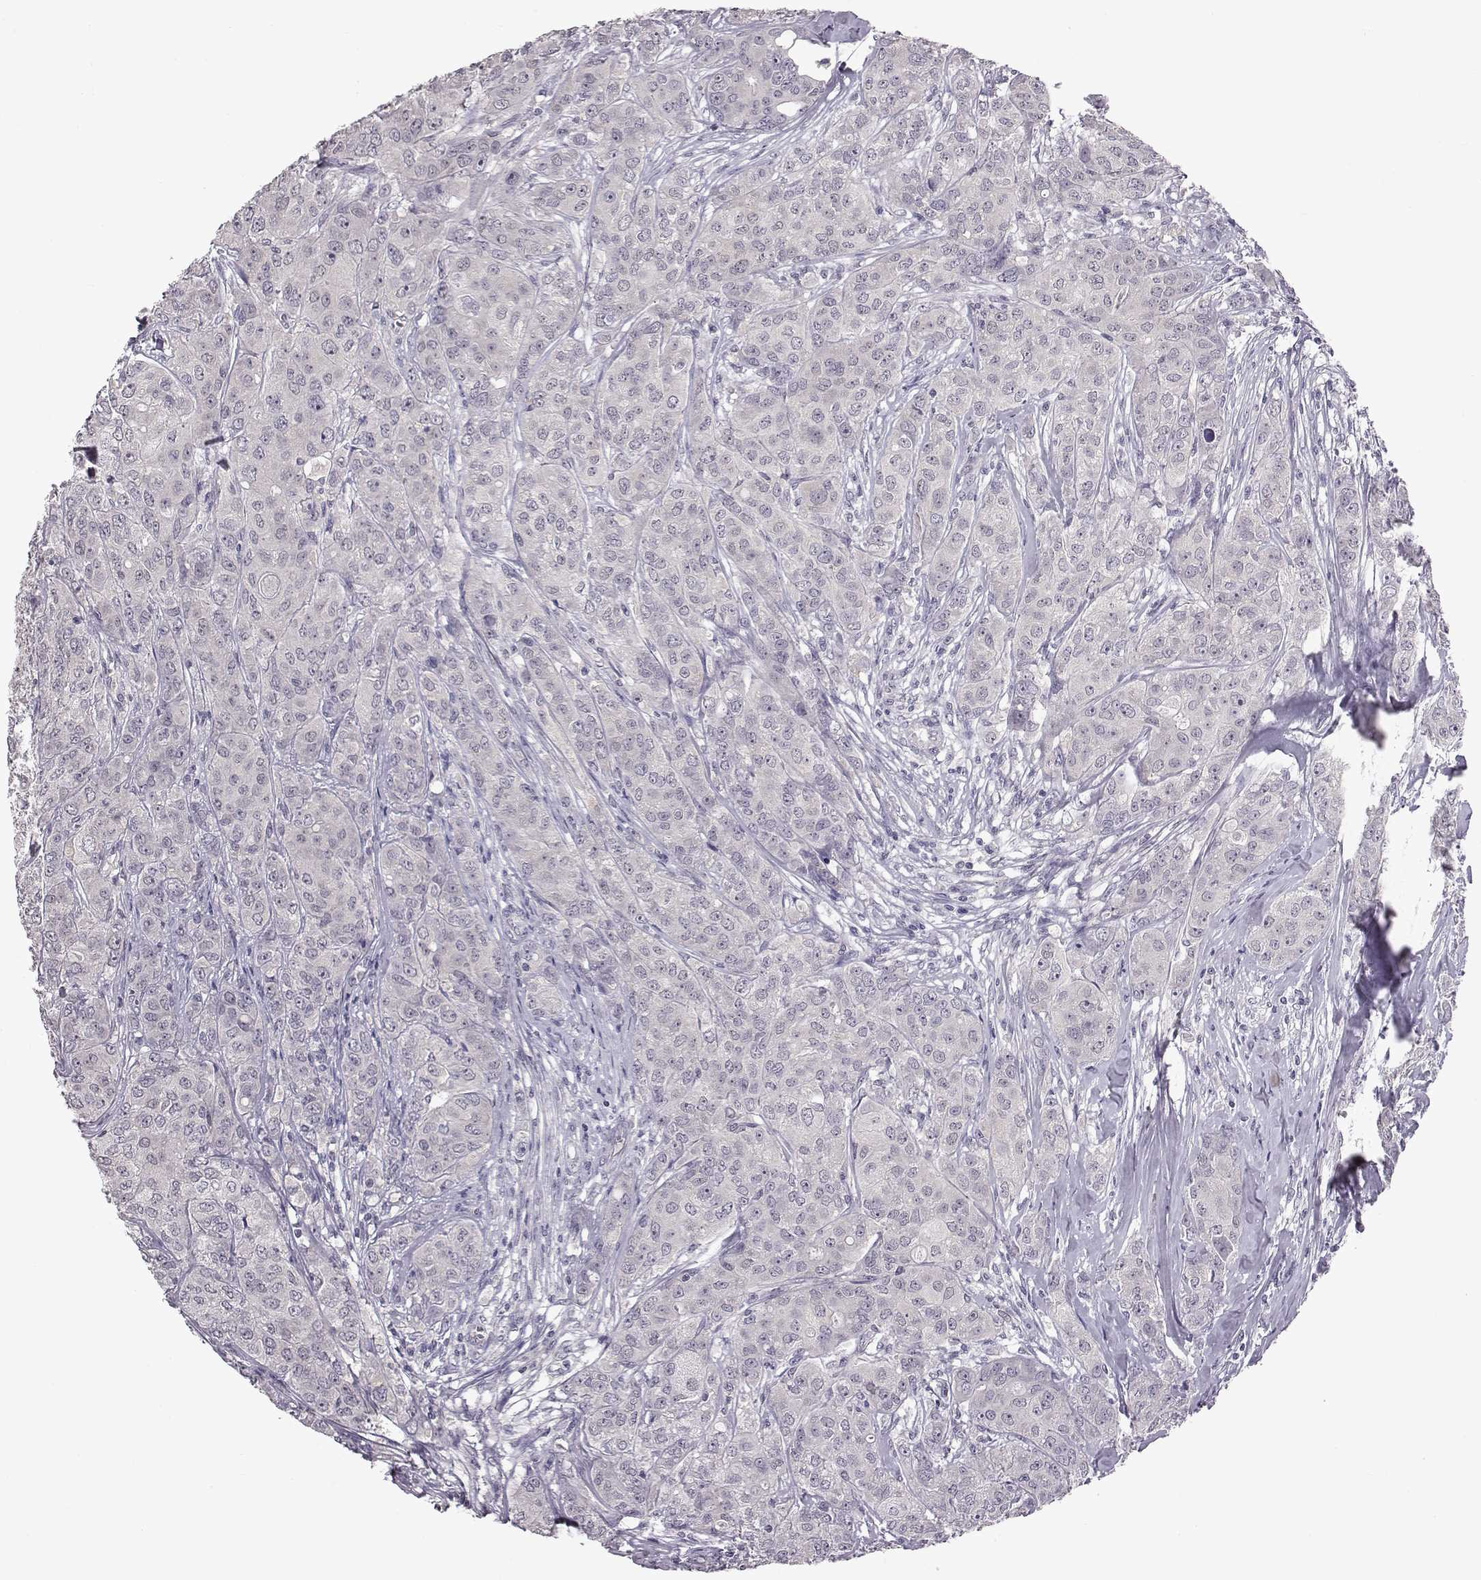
{"staining": {"intensity": "negative", "quantity": "none", "location": "none"}, "tissue": "breast cancer", "cell_type": "Tumor cells", "image_type": "cancer", "snomed": [{"axis": "morphology", "description": "Duct carcinoma"}, {"axis": "topography", "description": "Breast"}], "caption": "Tumor cells show no significant staining in breast cancer (infiltrating ductal carcinoma).", "gene": "C10orf62", "patient": {"sex": "female", "age": 43}}